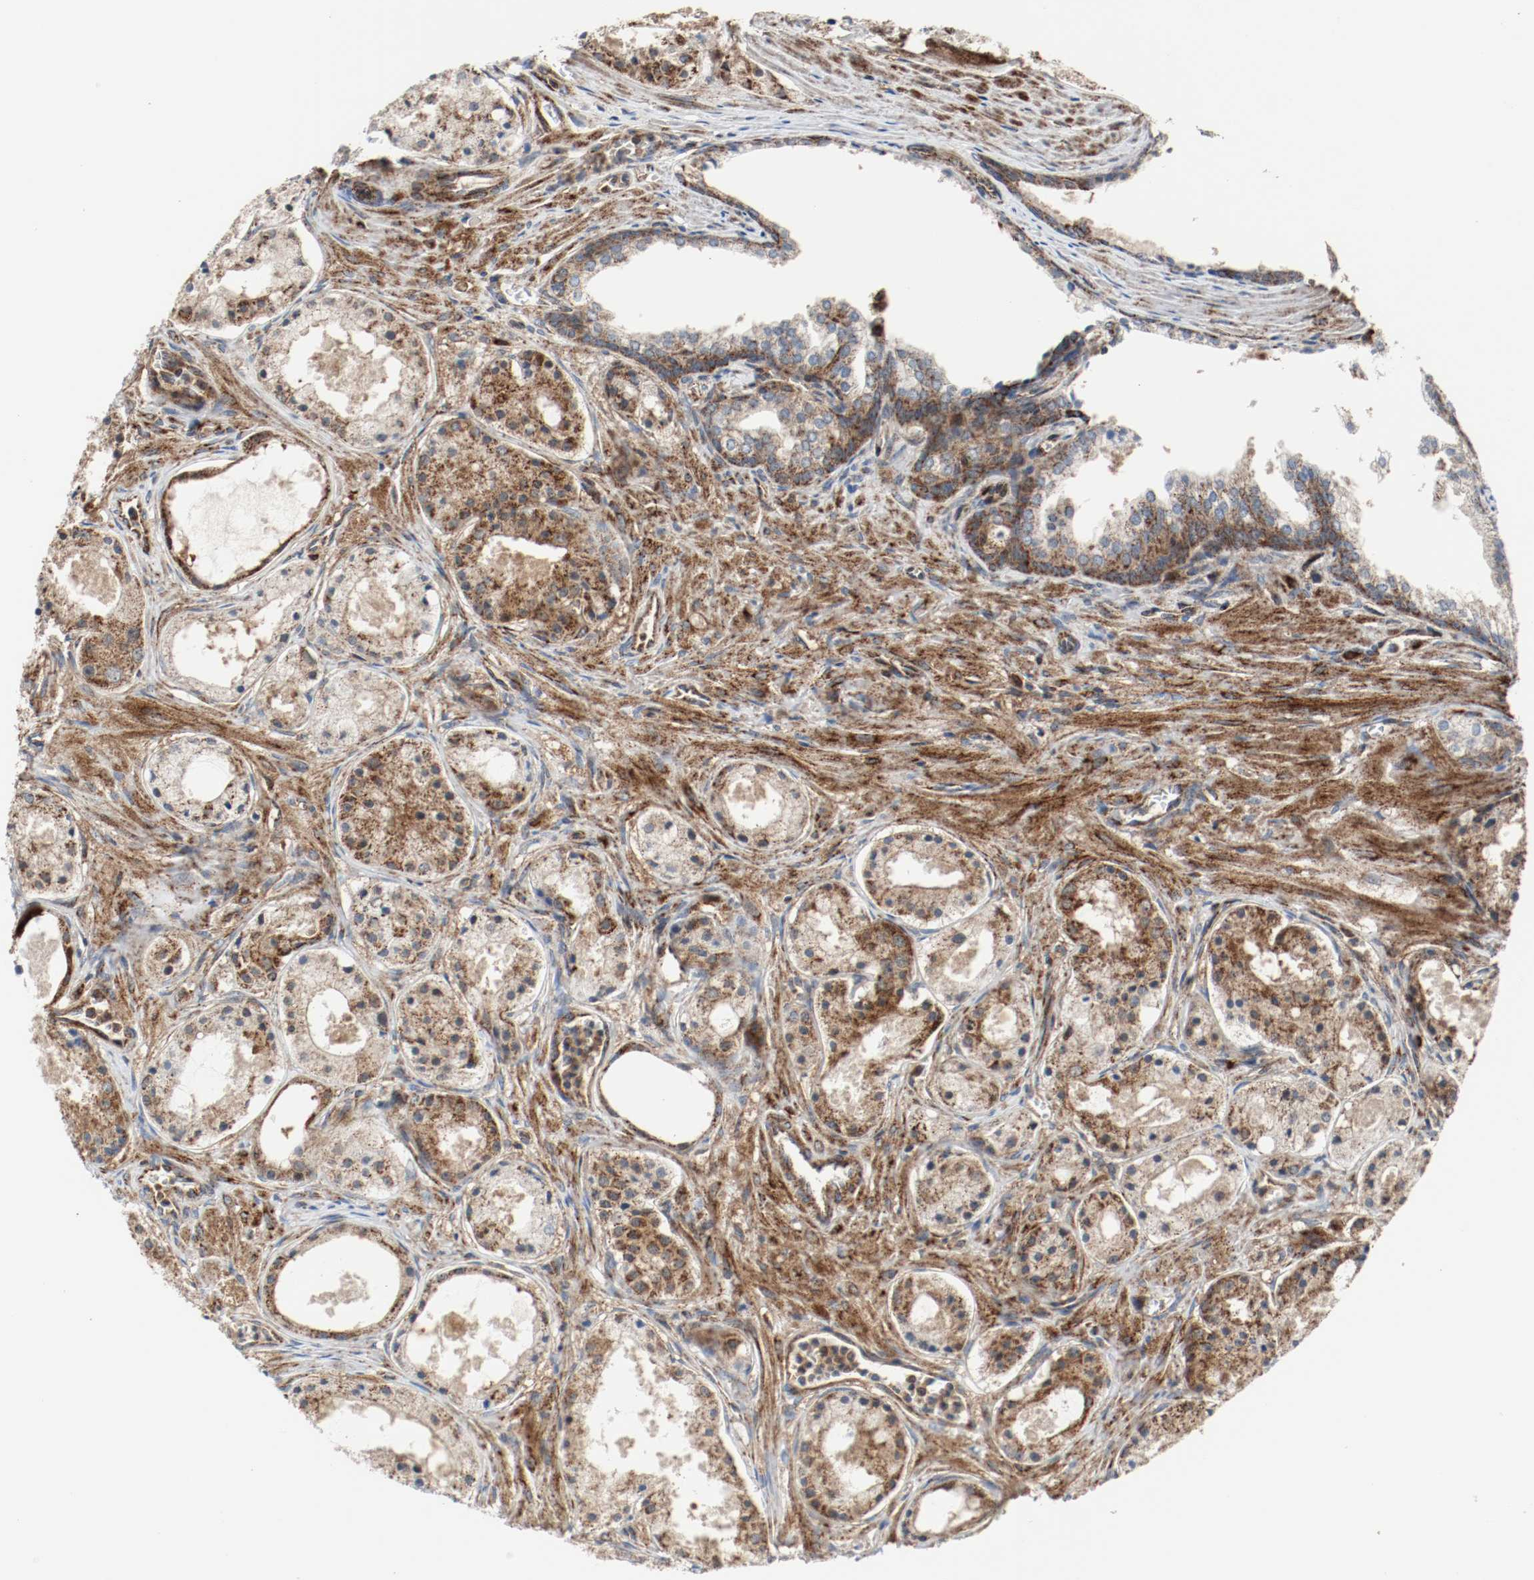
{"staining": {"intensity": "moderate", "quantity": ">75%", "location": "cytoplasmic/membranous"}, "tissue": "prostate cancer", "cell_type": "Tumor cells", "image_type": "cancer", "snomed": [{"axis": "morphology", "description": "Adenocarcinoma, Low grade"}, {"axis": "topography", "description": "Prostate"}], "caption": "Tumor cells demonstrate medium levels of moderate cytoplasmic/membranous positivity in approximately >75% of cells in human prostate cancer.", "gene": "TXNRD1", "patient": {"sex": "male", "age": 57}}